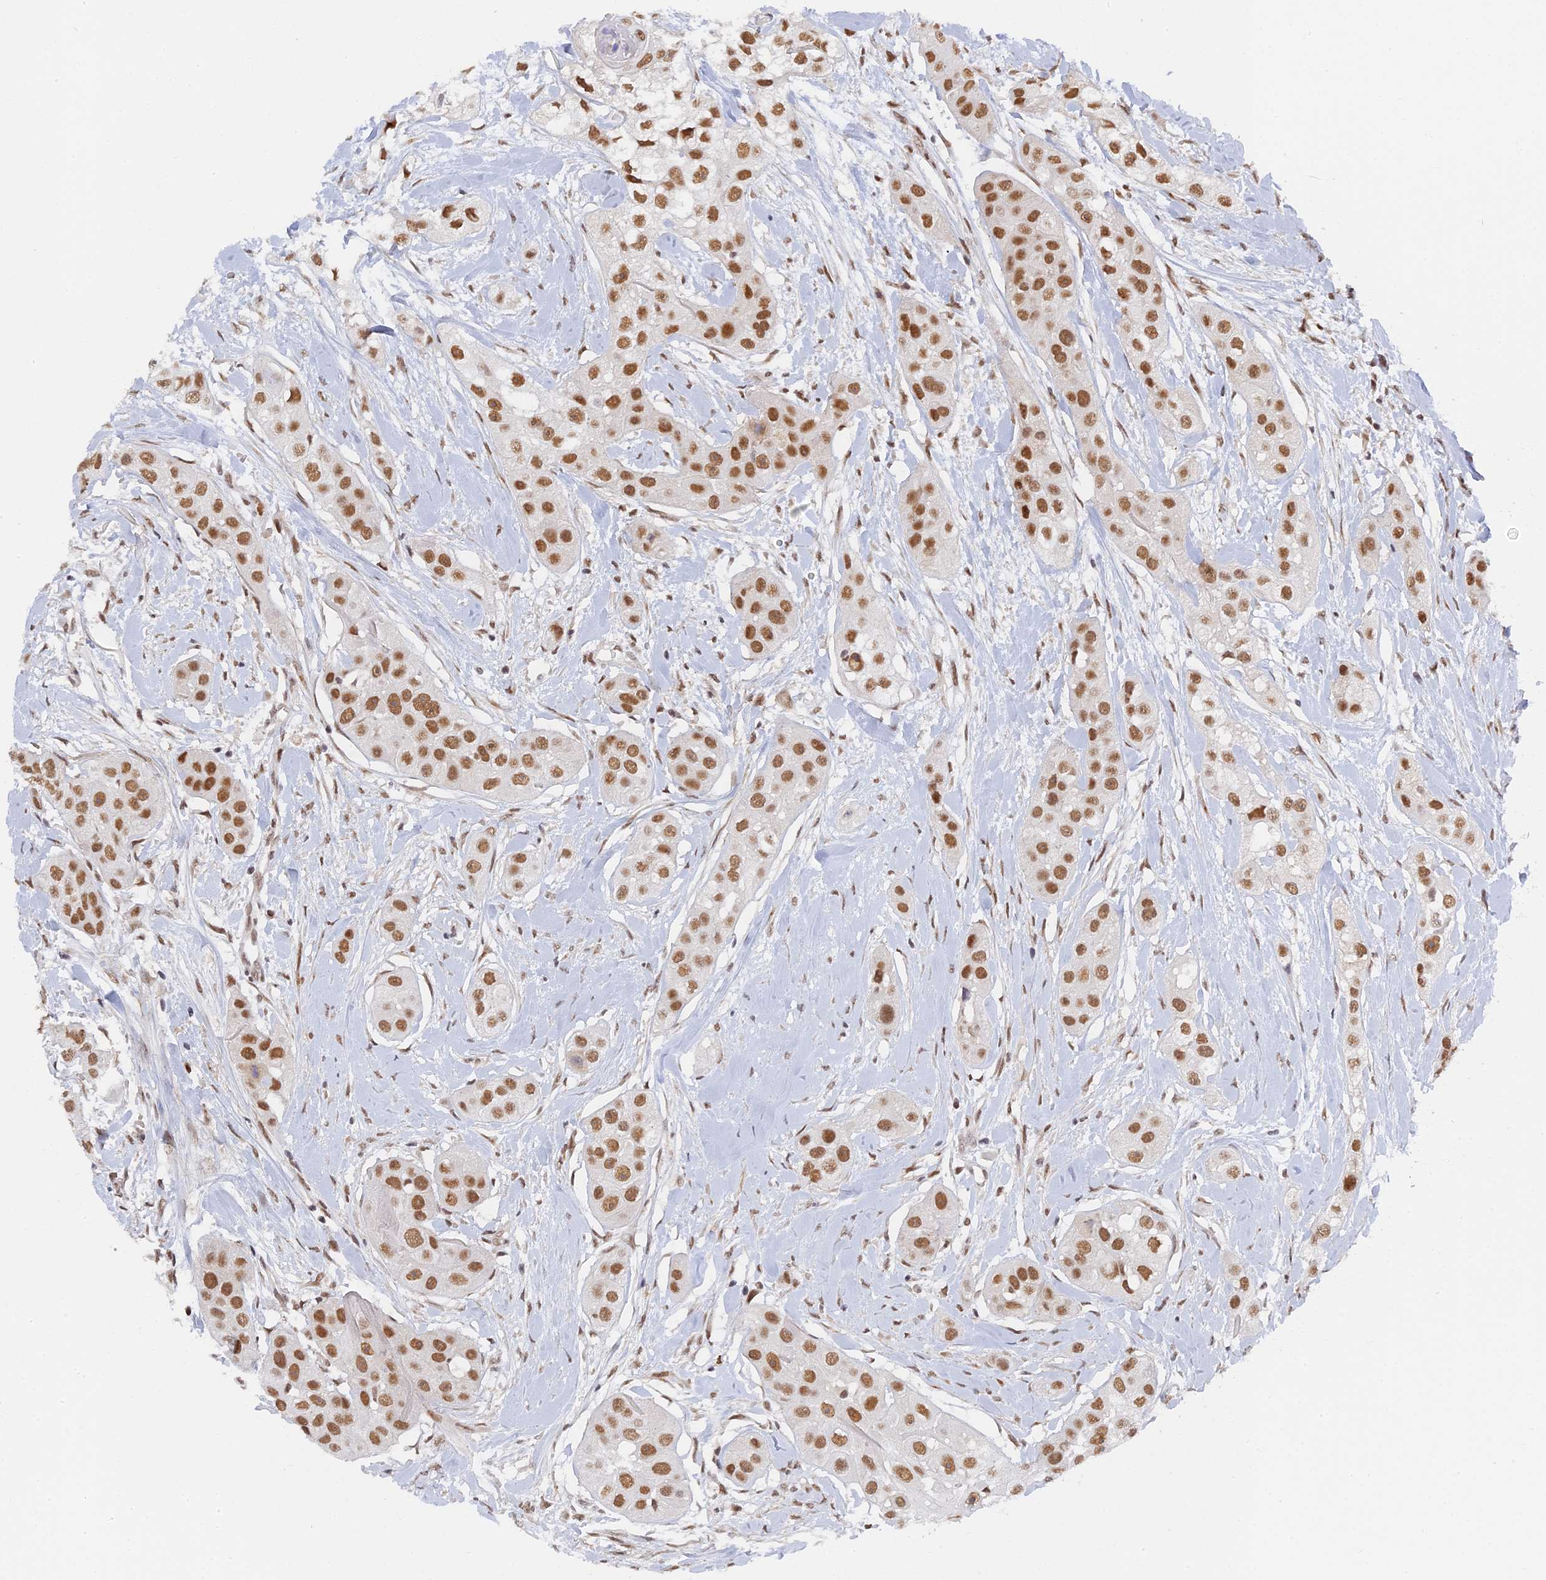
{"staining": {"intensity": "moderate", "quantity": ">75%", "location": "nuclear"}, "tissue": "head and neck cancer", "cell_type": "Tumor cells", "image_type": "cancer", "snomed": [{"axis": "morphology", "description": "Normal tissue, NOS"}, {"axis": "morphology", "description": "Squamous cell carcinoma, NOS"}, {"axis": "topography", "description": "Skeletal muscle"}, {"axis": "topography", "description": "Head-Neck"}], "caption": "The immunohistochemical stain highlights moderate nuclear staining in tumor cells of head and neck squamous cell carcinoma tissue. Nuclei are stained in blue.", "gene": "CCDC85A", "patient": {"sex": "male", "age": 51}}